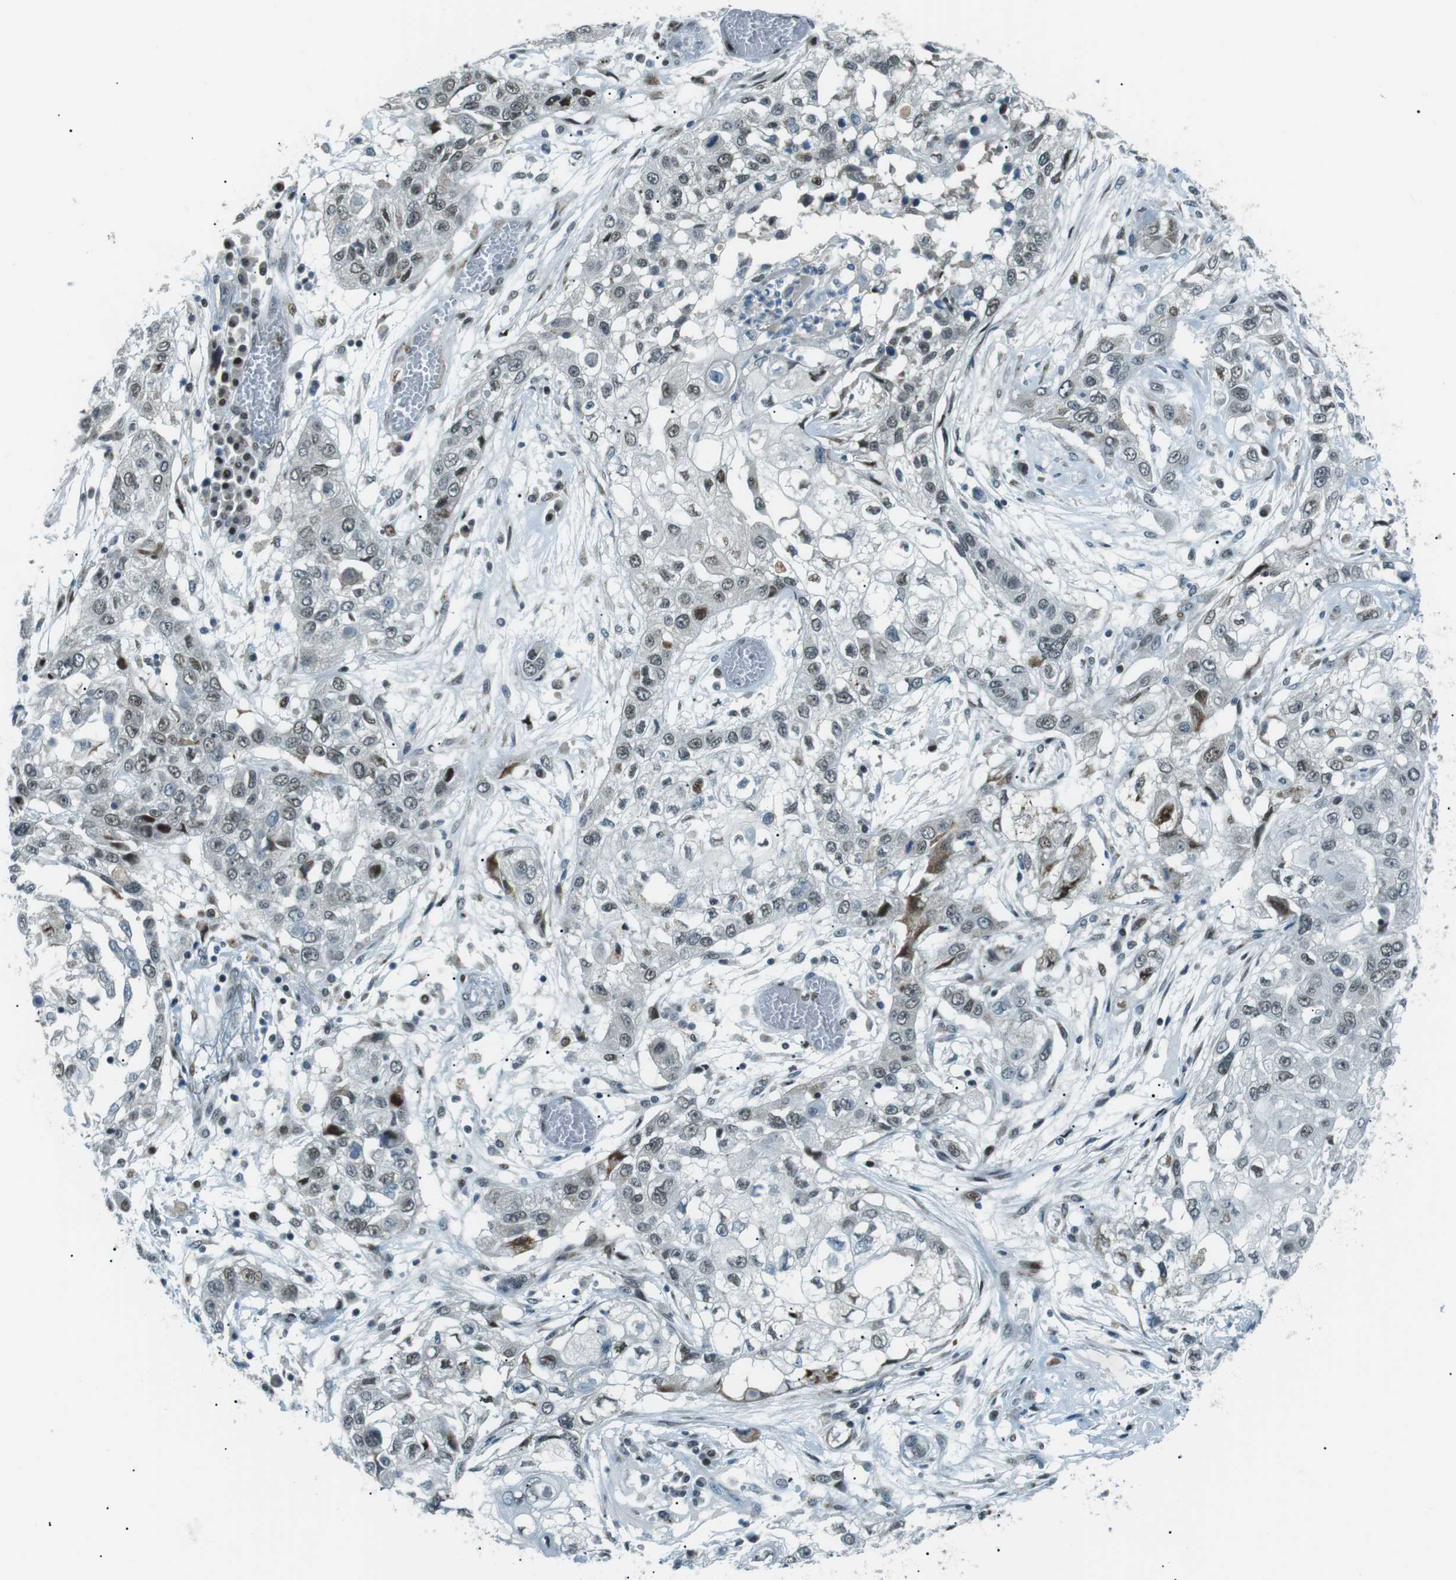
{"staining": {"intensity": "moderate", "quantity": "<25%", "location": "nuclear"}, "tissue": "lung cancer", "cell_type": "Tumor cells", "image_type": "cancer", "snomed": [{"axis": "morphology", "description": "Squamous cell carcinoma, NOS"}, {"axis": "topography", "description": "Lung"}], "caption": "A low amount of moderate nuclear expression is present in about <25% of tumor cells in lung squamous cell carcinoma tissue.", "gene": "PJA1", "patient": {"sex": "male", "age": 71}}